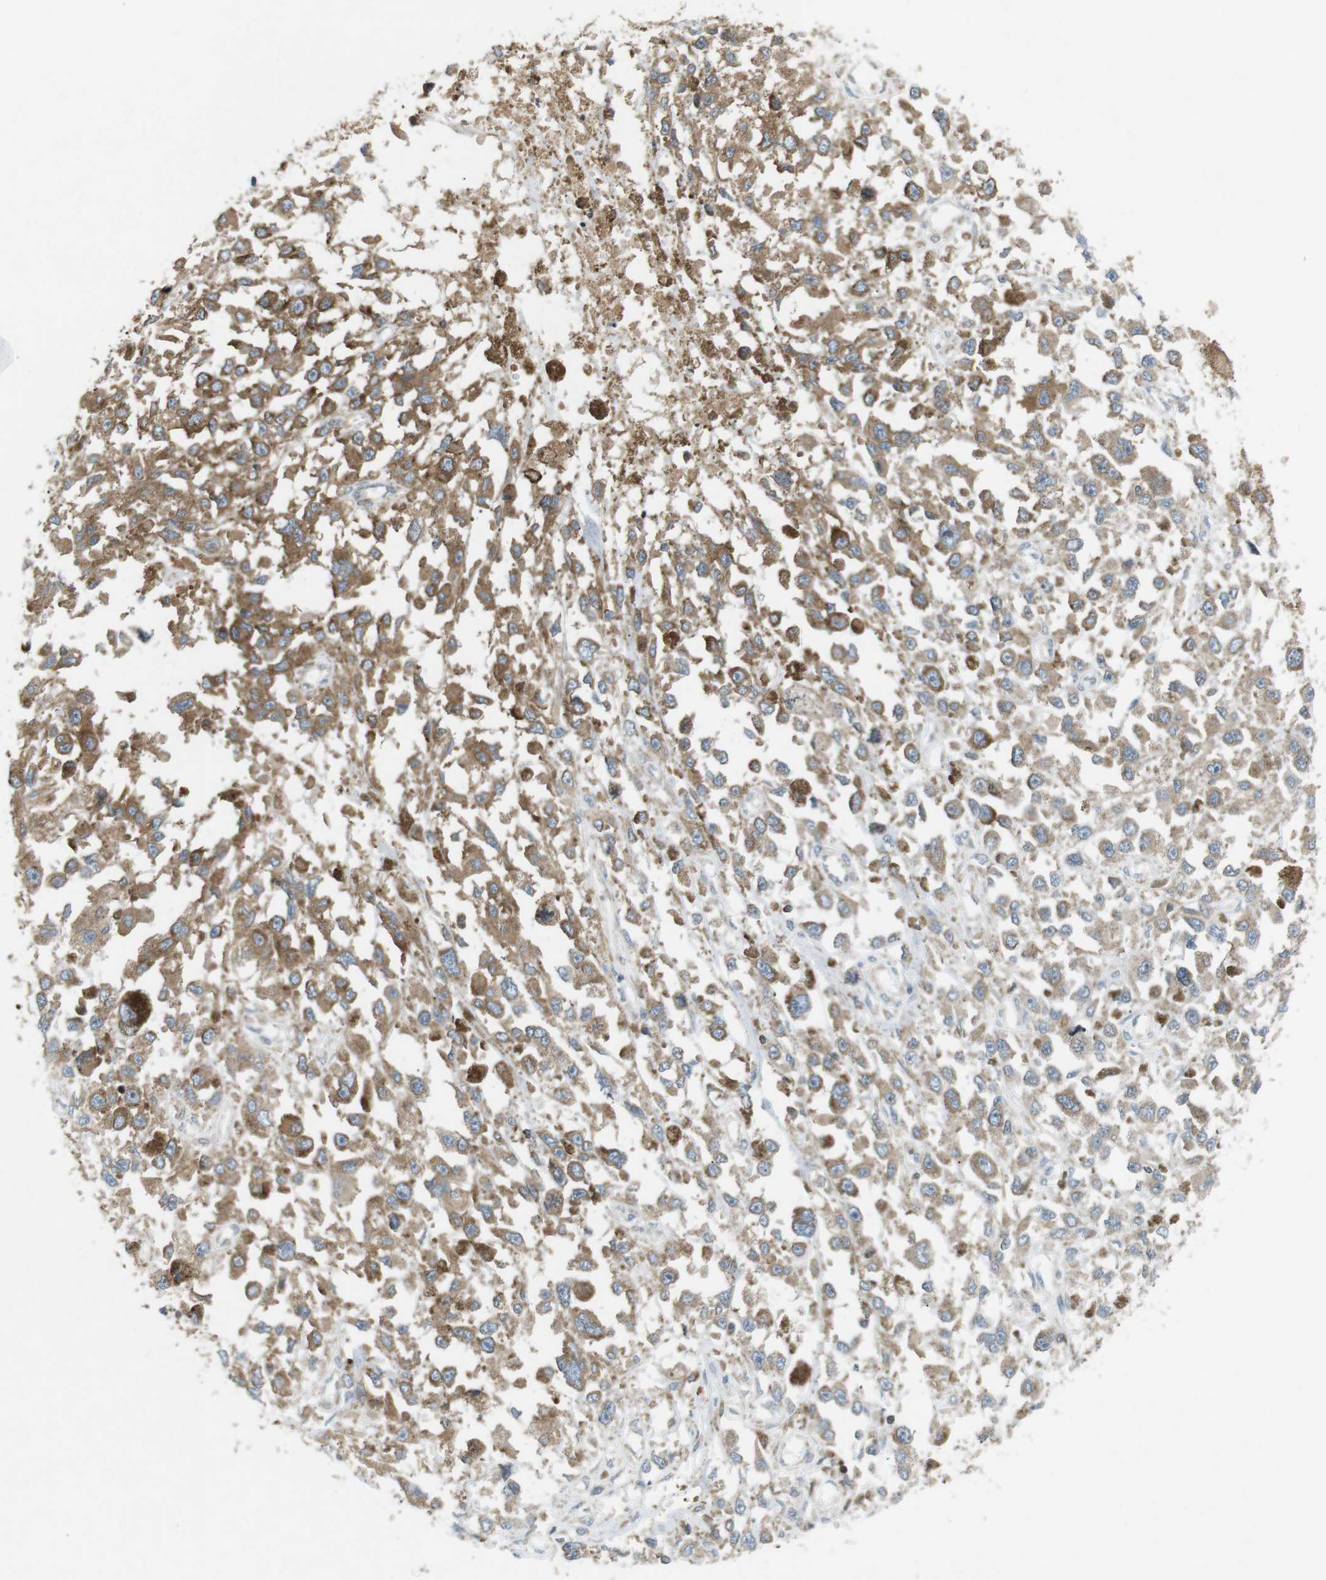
{"staining": {"intensity": "moderate", "quantity": ">75%", "location": "cytoplasmic/membranous"}, "tissue": "melanoma", "cell_type": "Tumor cells", "image_type": "cancer", "snomed": [{"axis": "morphology", "description": "Malignant melanoma, Metastatic site"}, {"axis": "topography", "description": "Lymph node"}], "caption": "Brown immunohistochemical staining in human melanoma displays moderate cytoplasmic/membranous positivity in approximately >75% of tumor cells.", "gene": "FLII", "patient": {"sex": "male", "age": 59}}